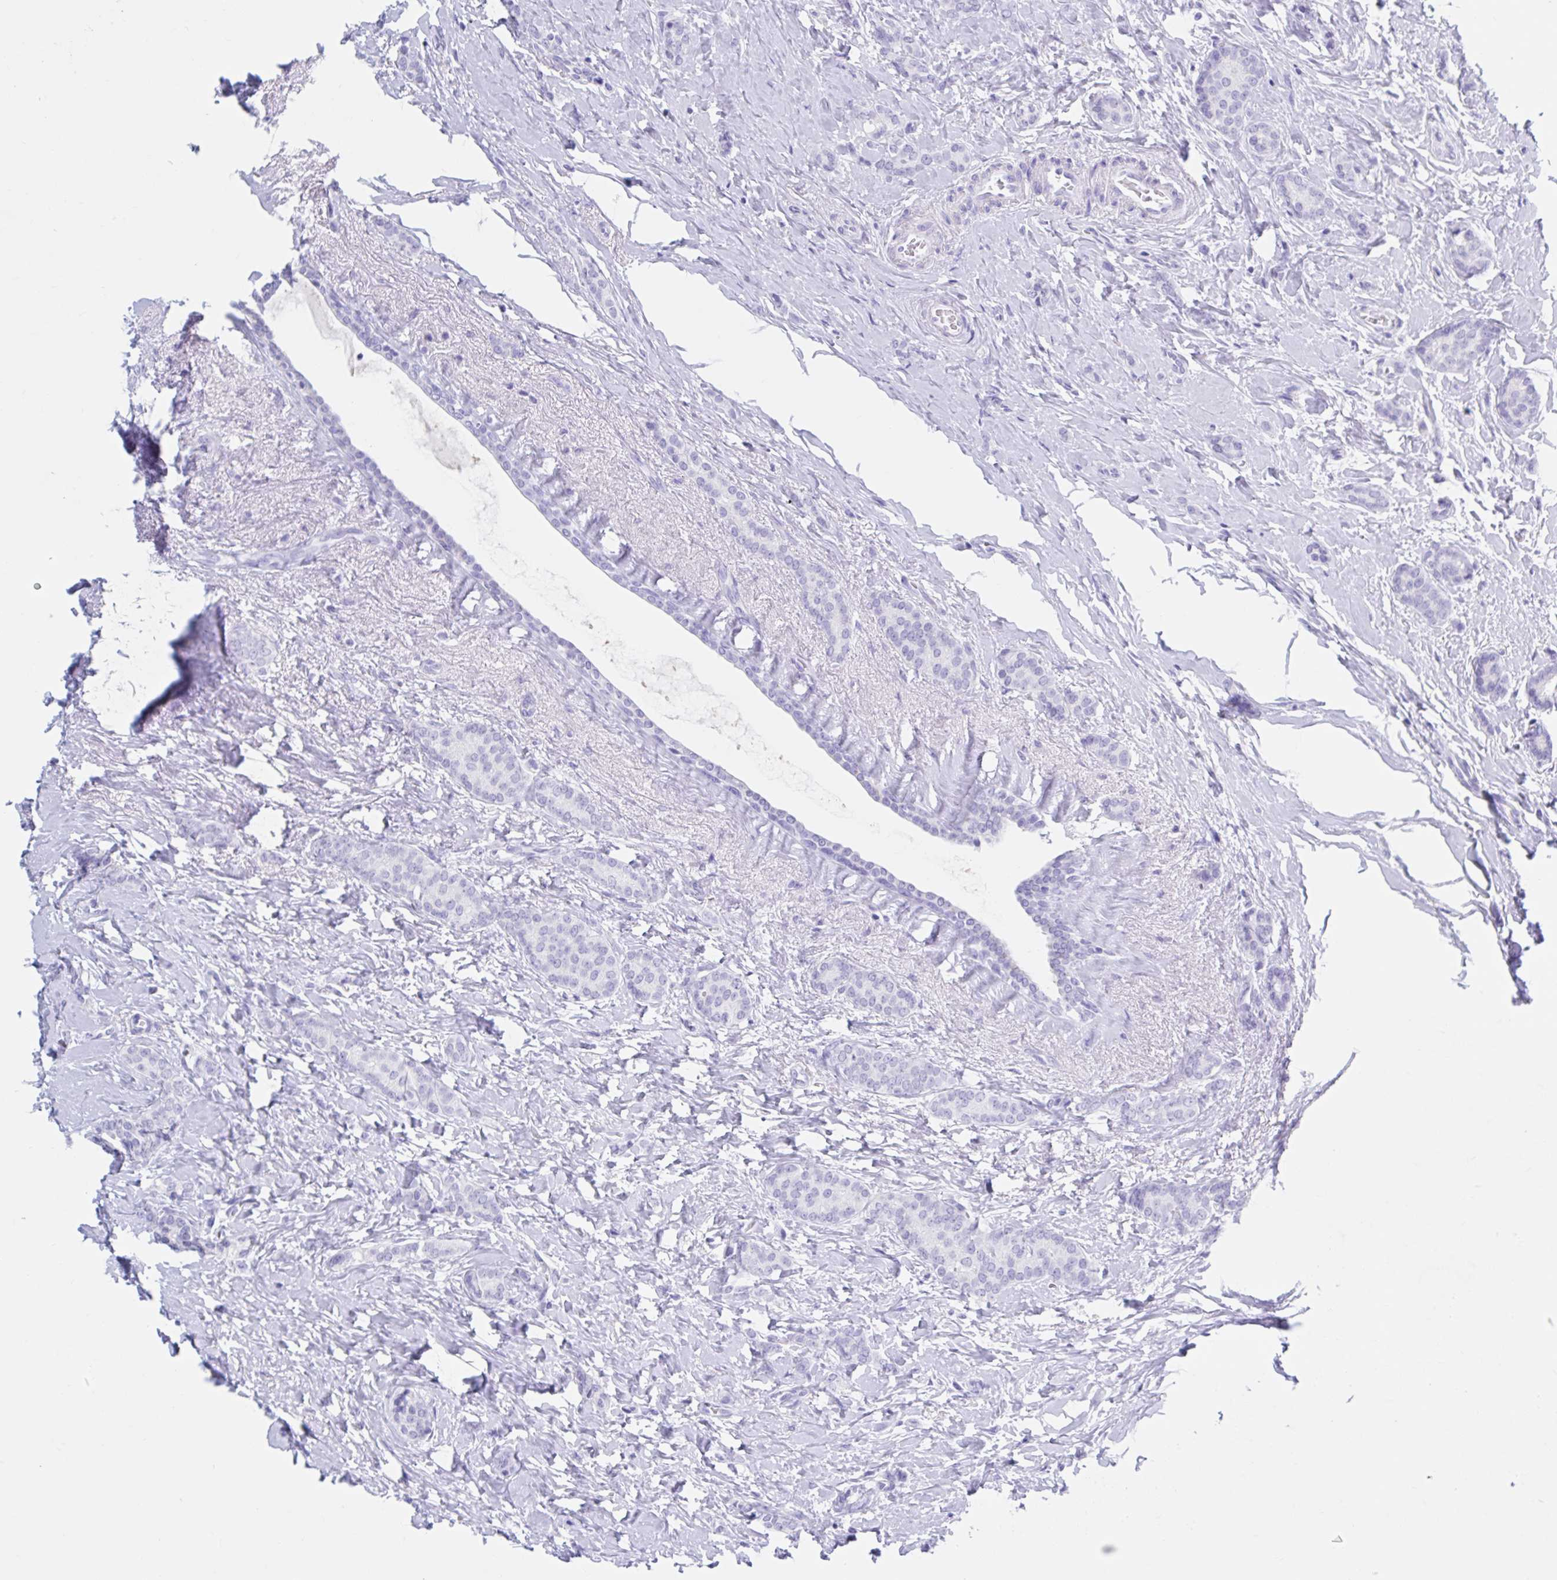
{"staining": {"intensity": "negative", "quantity": "none", "location": "none"}, "tissue": "breast cancer", "cell_type": "Tumor cells", "image_type": "cancer", "snomed": [{"axis": "morphology", "description": "Normal tissue, NOS"}, {"axis": "morphology", "description": "Duct carcinoma"}, {"axis": "topography", "description": "Breast"}], "caption": "This histopathology image is of breast cancer stained with immunohistochemistry (IHC) to label a protein in brown with the nuclei are counter-stained blue. There is no expression in tumor cells. The staining was performed using DAB (3,3'-diaminobenzidine) to visualize the protein expression in brown, while the nuclei were stained in blue with hematoxylin (Magnification: 20x).", "gene": "DPEP3", "patient": {"sex": "female", "age": 77}}